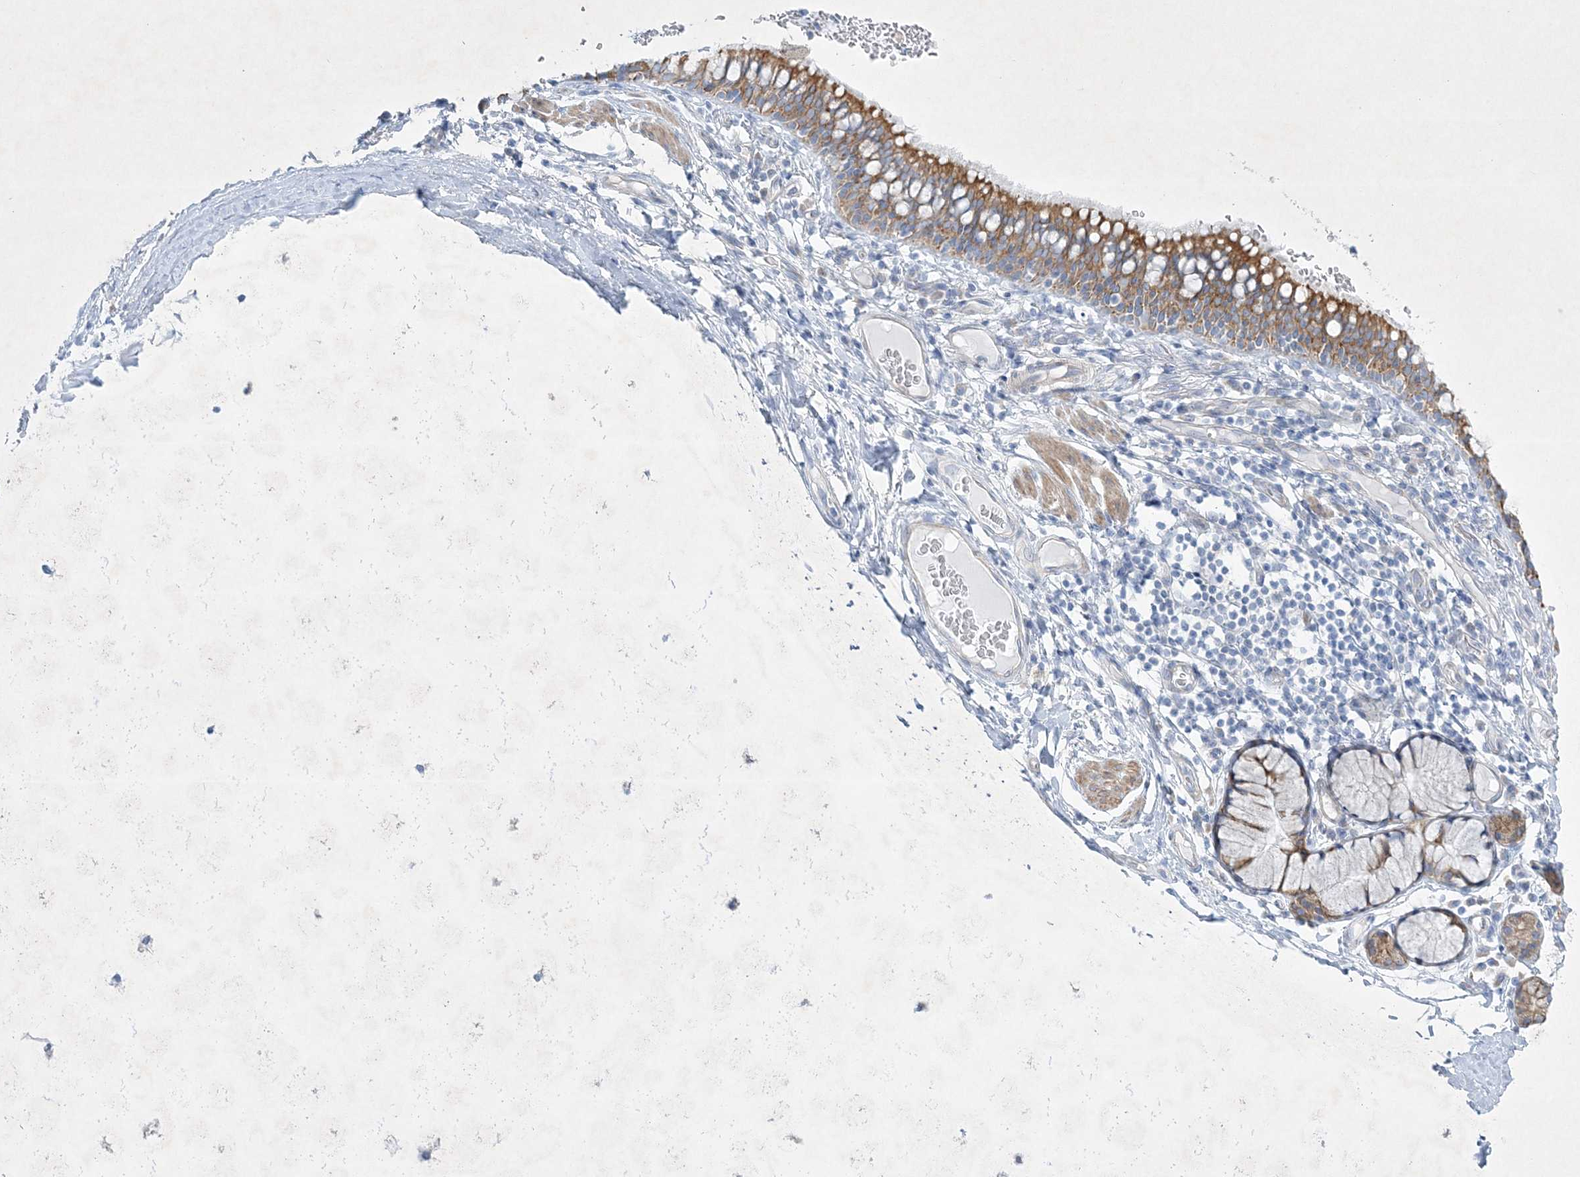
{"staining": {"intensity": "moderate", "quantity": ">75%", "location": "cytoplasmic/membranous"}, "tissue": "bronchus", "cell_type": "Respiratory epithelial cells", "image_type": "normal", "snomed": [{"axis": "morphology", "description": "Normal tissue, NOS"}, {"axis": "topography", "description": "Cartilage tissue"}, {"axis": "topography", "description": "Bronchus"}], "caption": "Moderate cytoplasmic/membranous expression is identified in approximately >75% of respiratory epithelial cells in benign bronchus. The staining was performed using DAB (3,3'-diaminobenzidine), with brown indicating positive protein expression. Nuclei are stained blue with hematoxylin.", "gene": "FARSB", "patient": {"sex": "female", "age": 36}}